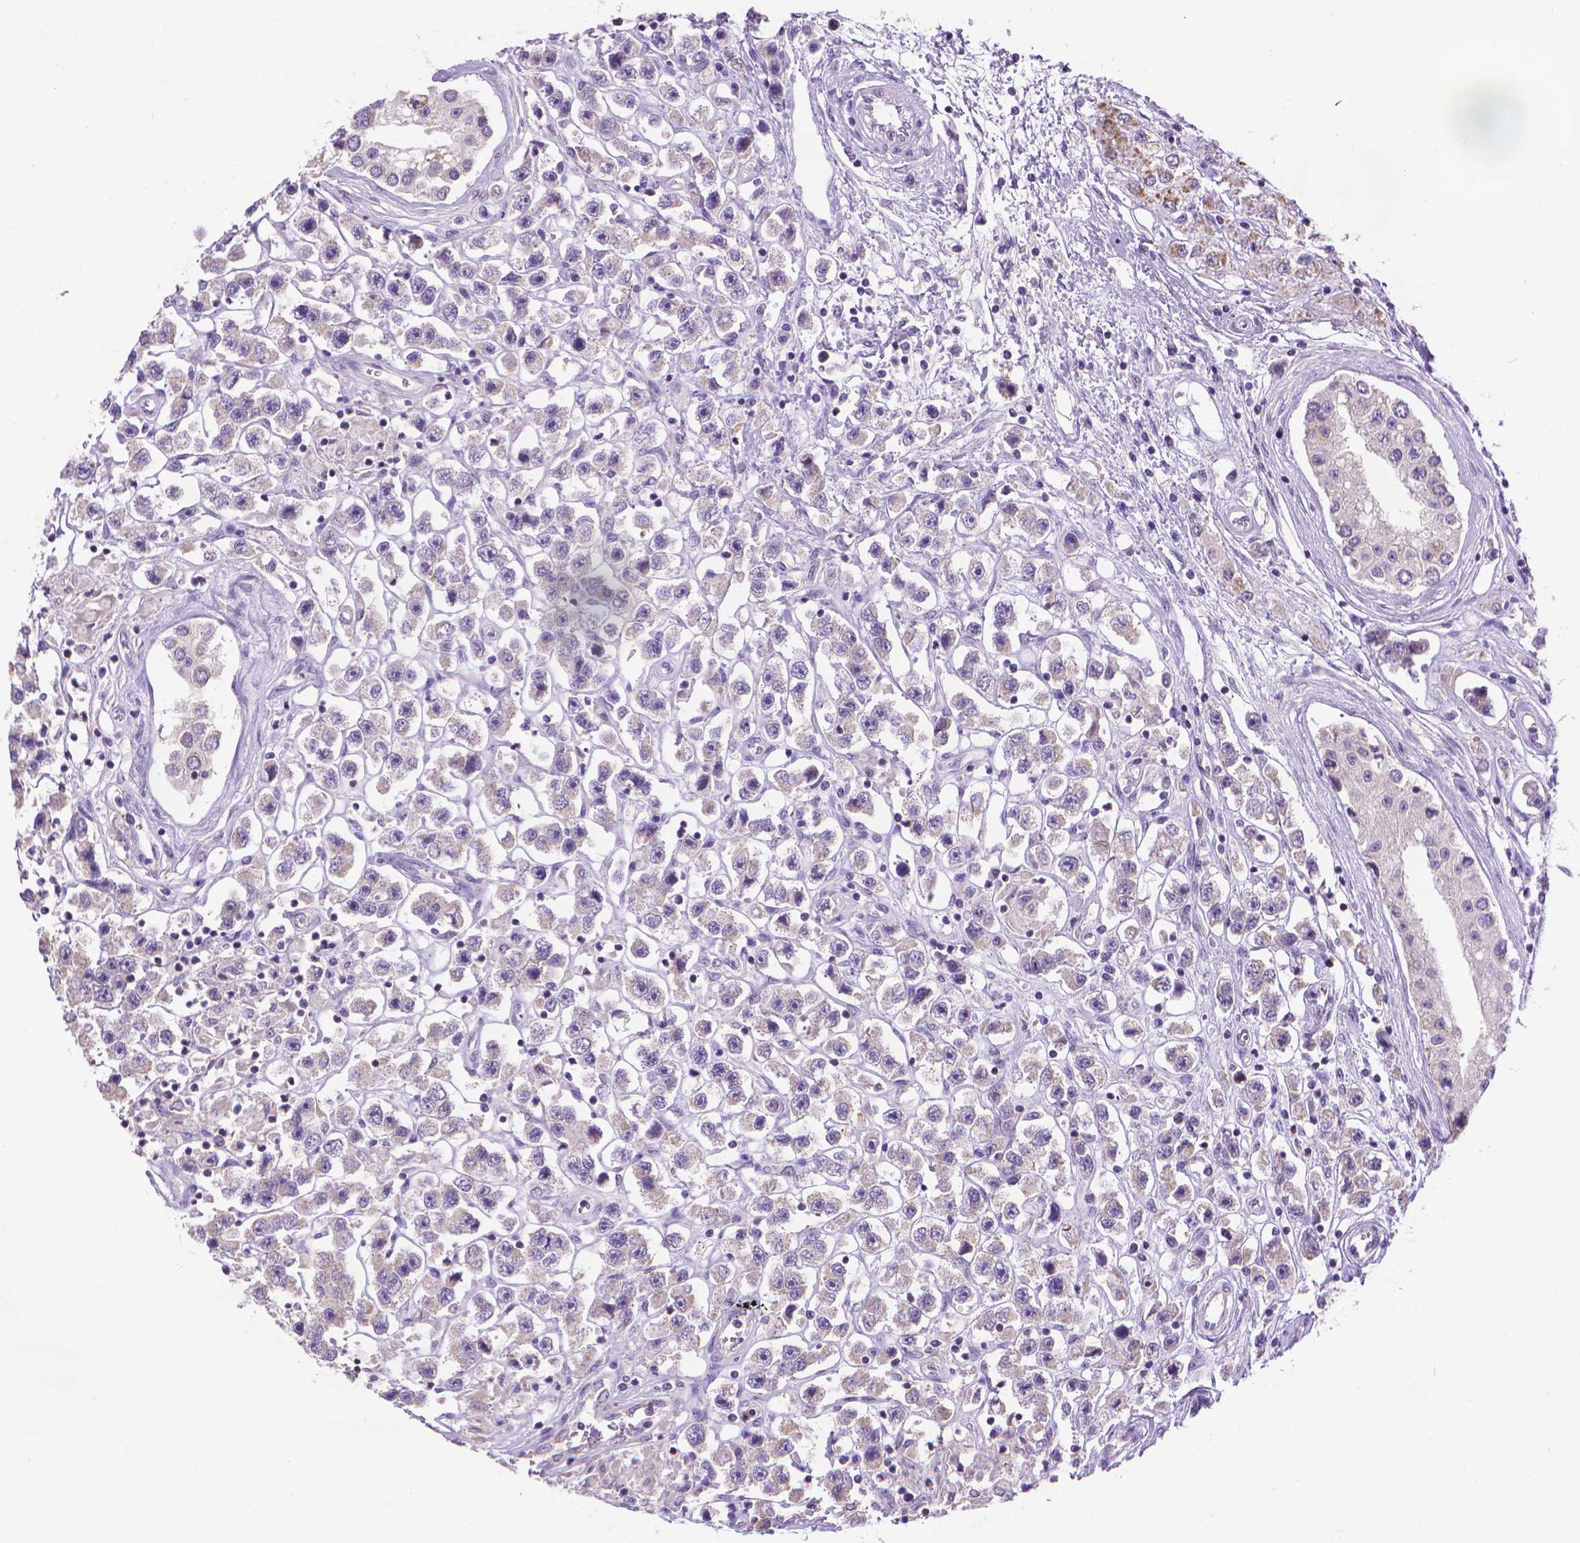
{"staining": {"intensity": "weak", "quantity": "<25%", "location": "cytoplasmic/membranous"}, "tissue": "testis cancer", "cell_type": "Tumor cells", "image_type": "cancer", "snomed": [{"axis": "morphology", "description": "Seminoma, NOS"}, {"axis": "topography", "description": "Testis"}], "caption": "Tumor cells are negative for brown protein staining in testis cancer (seminoma). (Immunohistochemistry (ihc), brightfield microscopy, high magnification).", "gene": "SYN1", "patient": {"sex": "male", "age": 45}}